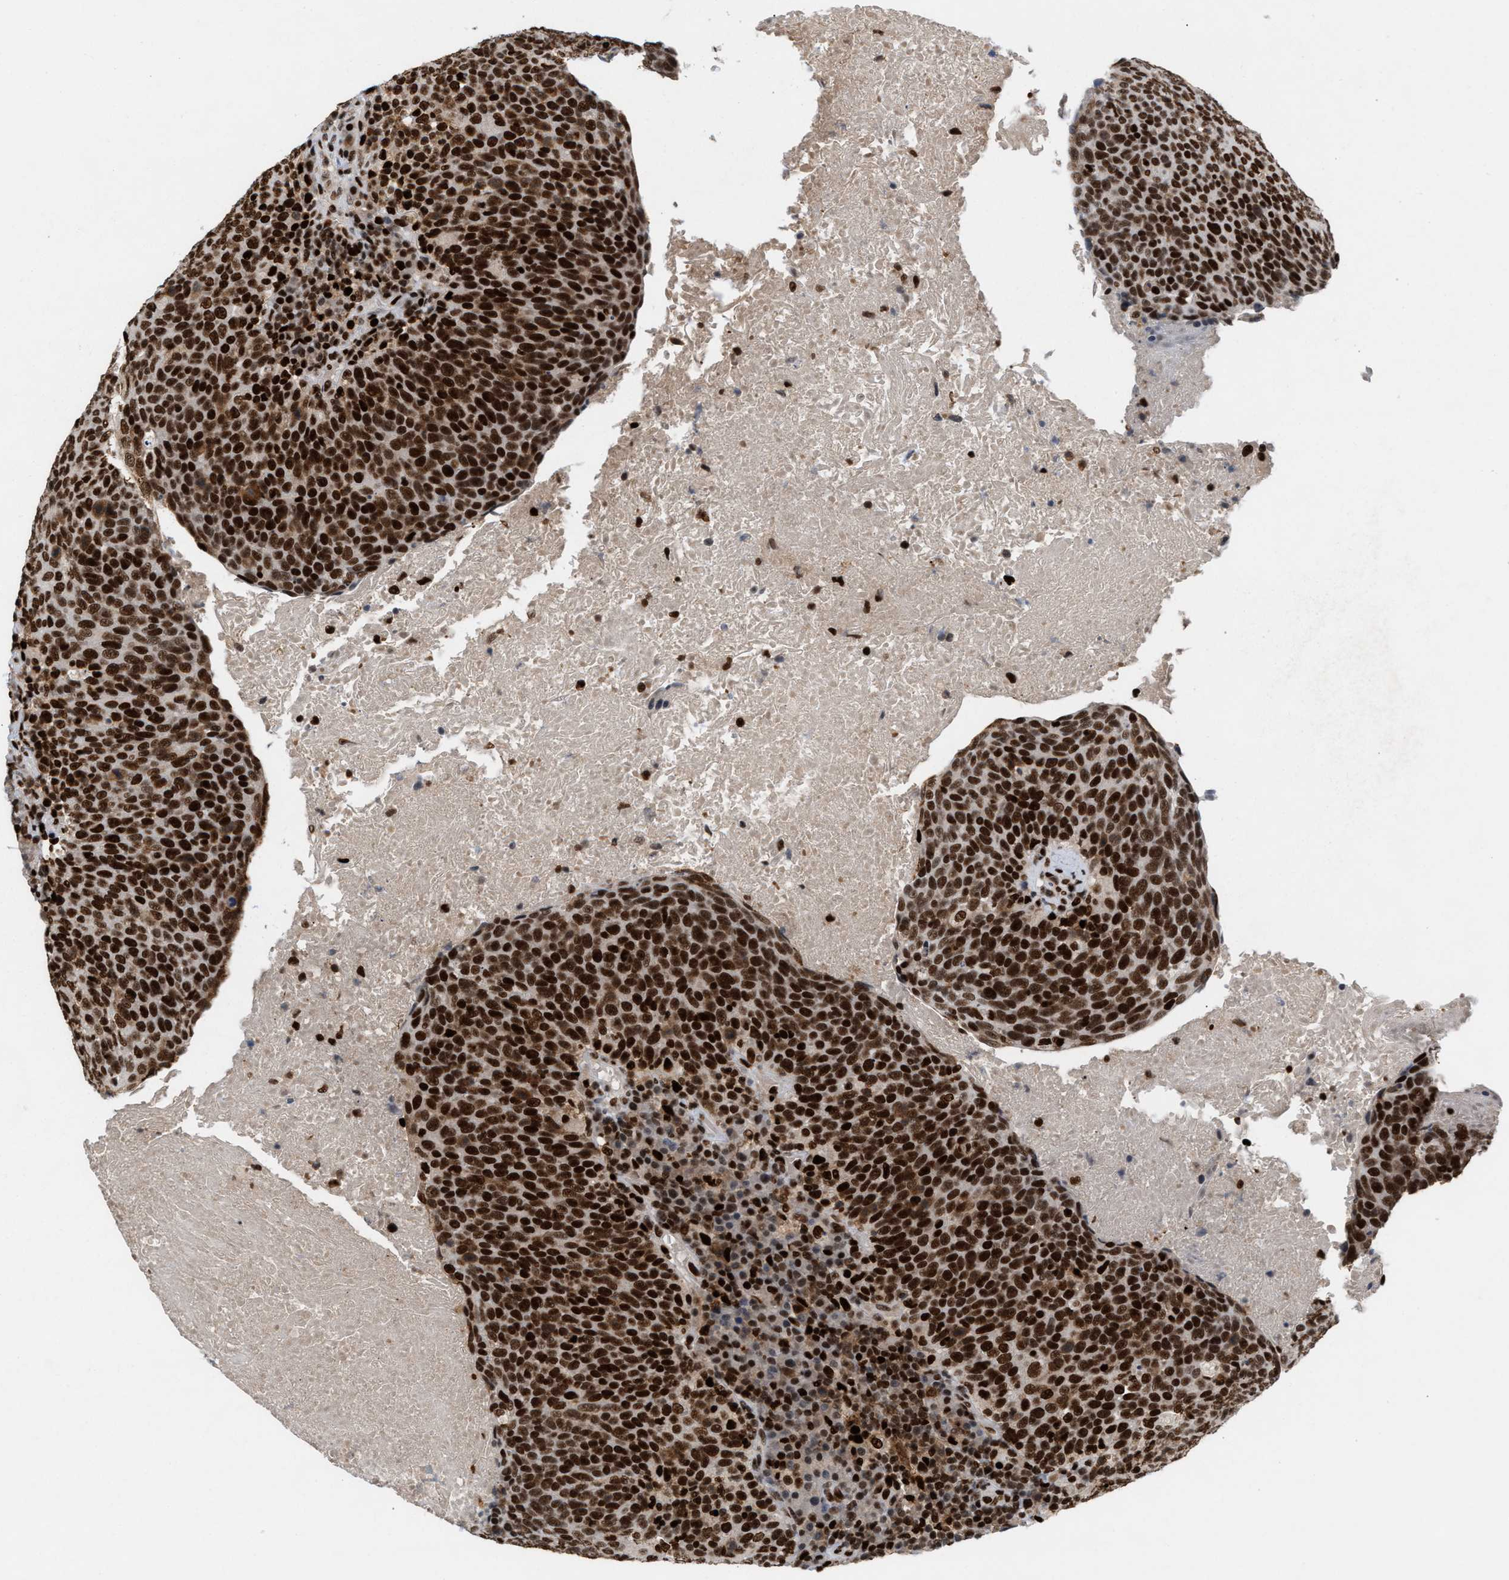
{"staining": {"intensity": "strong", "quantity": ">75%", "location": "nuclear"}, "tissue": "head and neck cancer", "cell_type": "Tumor cells", "image_type": "cancer", "snomed": [{"axis": "morphology", "description": "Squamous cell carcinoma, NOS"}, {"axis": "morphology", "description": "Squamous cell carcinoma, metastatic, NOS"}, {"axis": "topography", "description": "Lymph node"}, {"axis": "topography", "description": "Head-Neck"}], "caption": "There is high levels of strong nuclear expression in tumor cells of squamous cell carcinoma (head and neck), as demonstrated by immunohistochemical staining (brown color).", "gene": "RNASEK-C17orf49", "patient": {"sex": "male", "age": 62}}